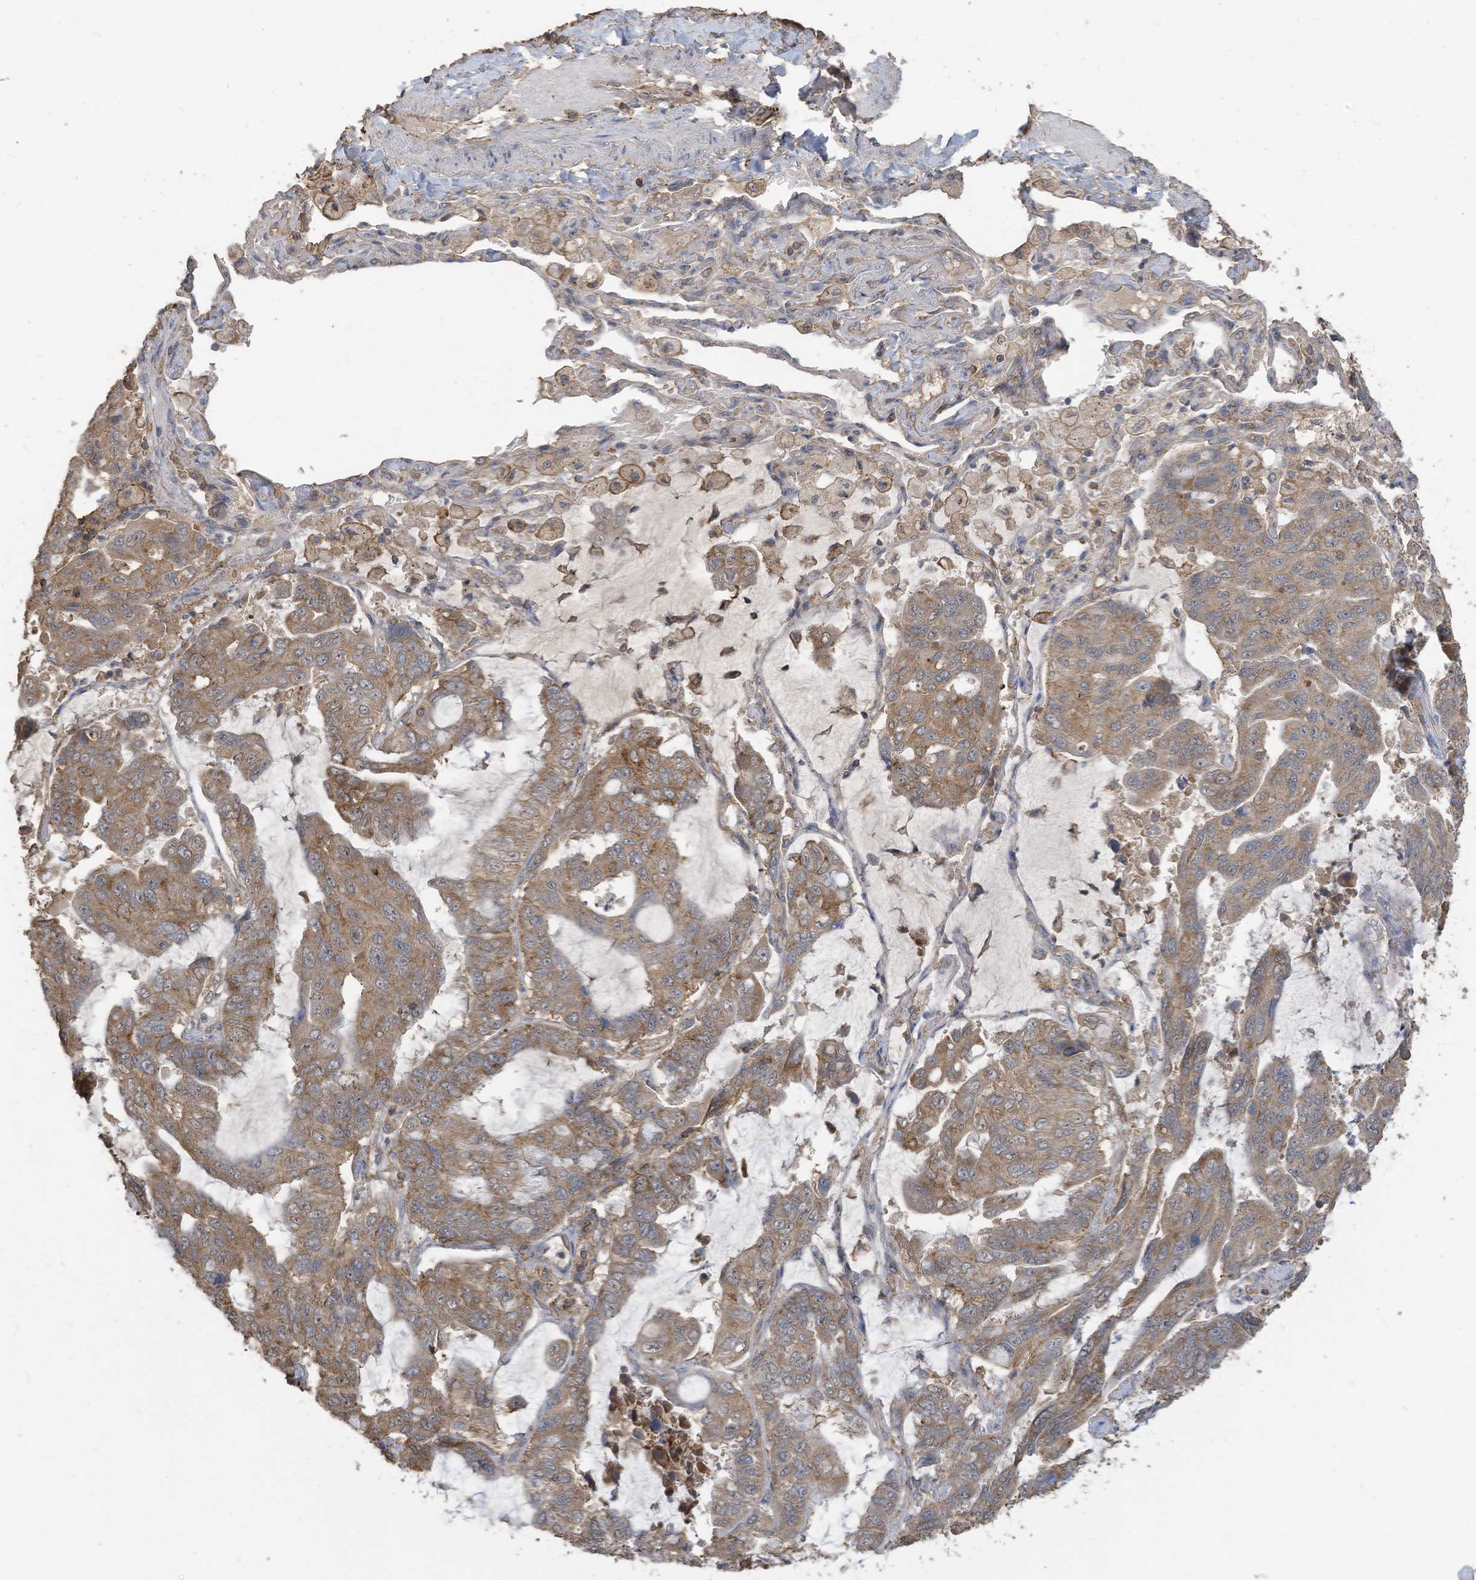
{"staining": {"intensity": "moderate", "quantity": ">75%", "location": "cytoplasmic/membranous"}, "tissue": "lung cancer", "cell_type": "Tumor cells", "image_type": "cancer", "snomed": [{"axis": "morphology", "description": "Adenocarcinoma, NOS"}, {"axis": "topography", "description": "Lung"}], "caption": "Human lung adenocarcinoma stained with a protein marker reveals moderate staining in tumor cells.", "gene": "COX10", "patient": {"sex": "male", "age": 64}}